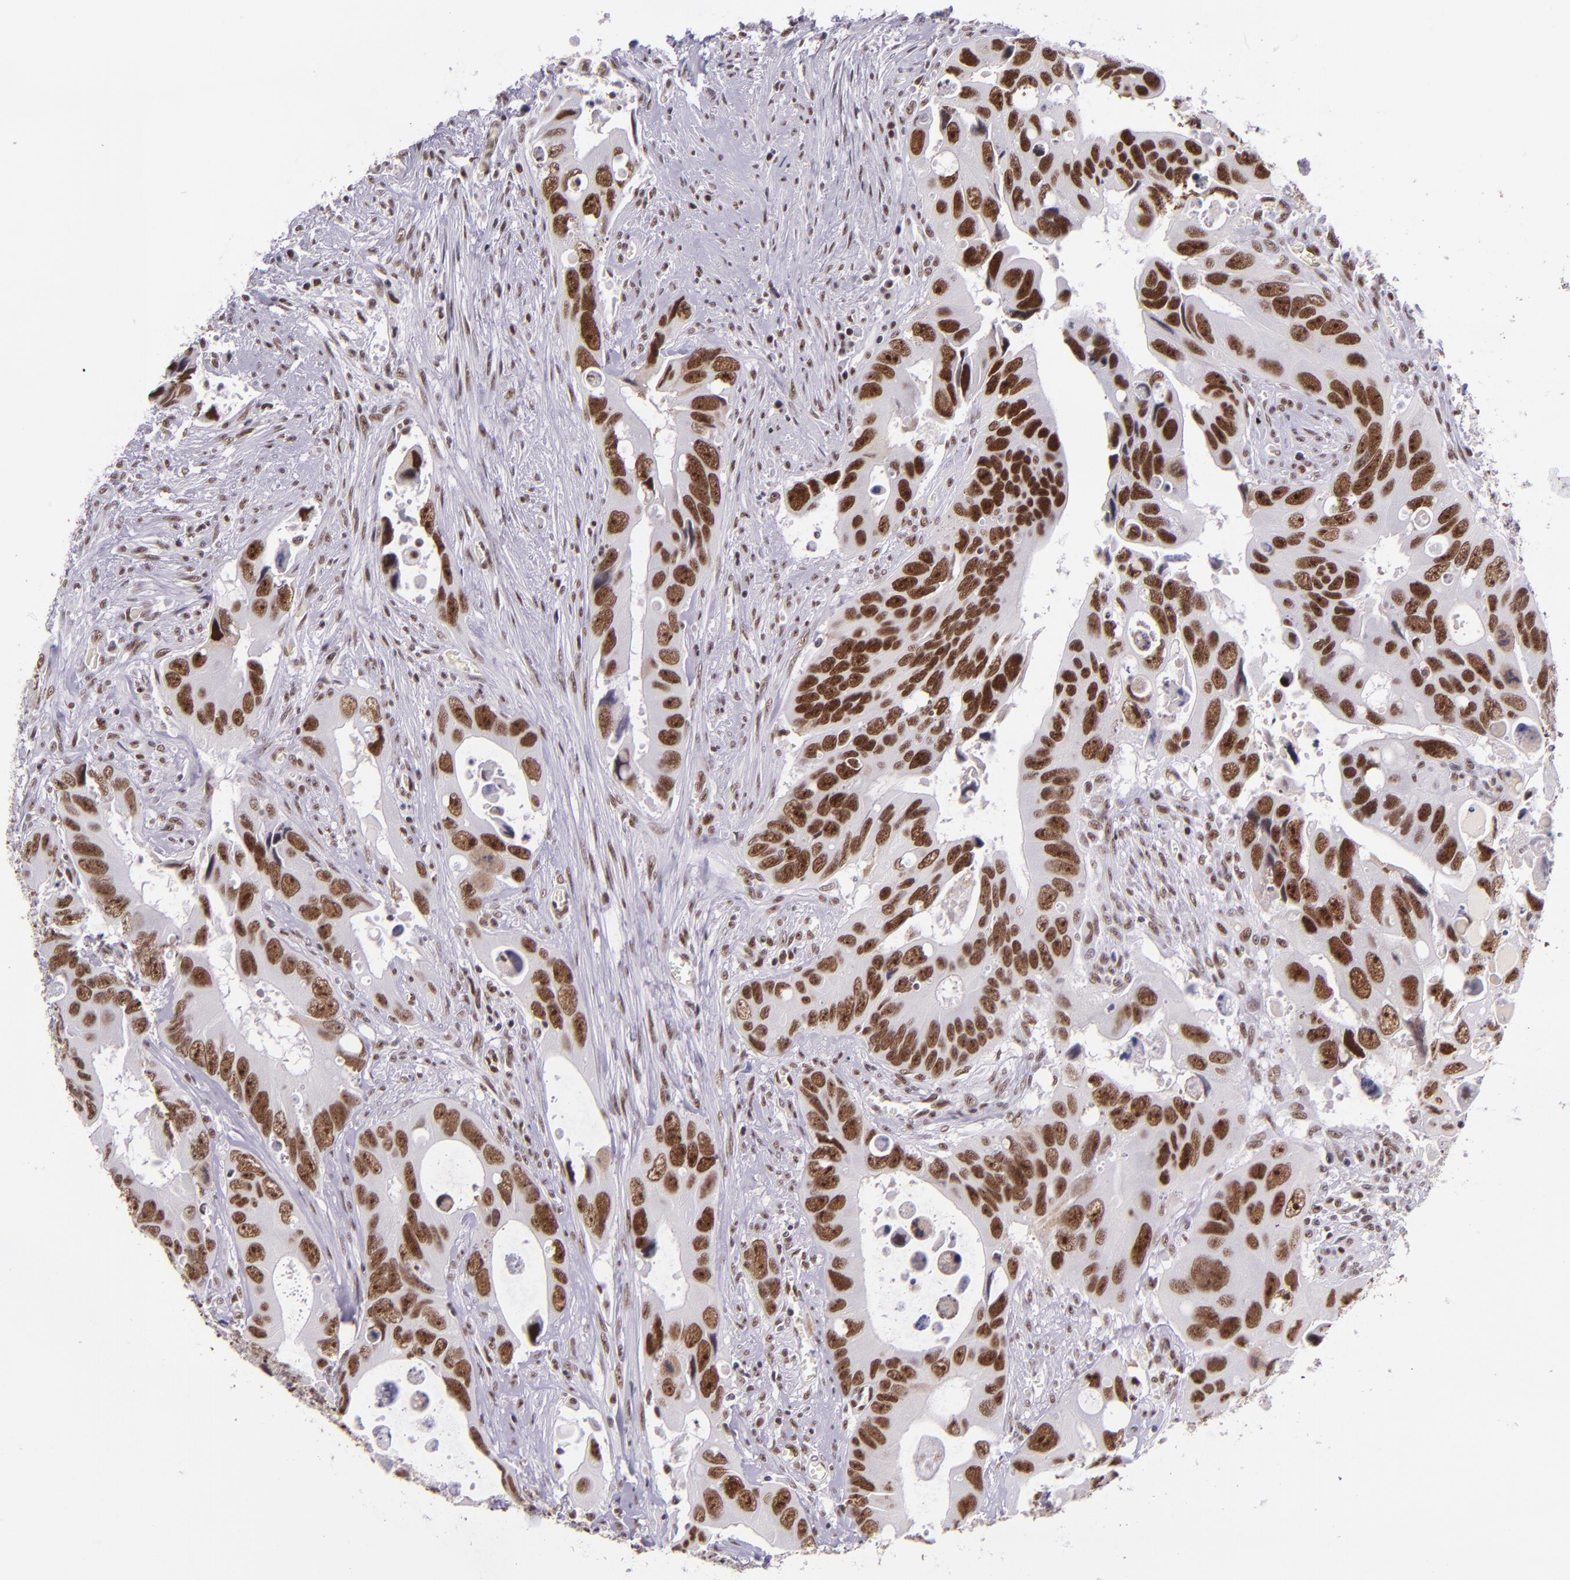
{"staining": {"intensity": "strong", "quantity": ">75%", "location": "nuclear"}, "tissue": "colorectal cancer", "cell_type": "Tumor cells", "image_type": "cancer", "snomed": [{"axis": "morphology", "description": "Adenocarcinoma, NOS"}, {"axis": "topography", "description": "Rectum"}], "caption": "Strong nuclear expression for a protein is identified in approximately >75% of tumor cells of colorectal adenocarcinoma using immunohistochemistry.", "gene": "GPKOW", "patient": {"sex": "male", "age": 70}}